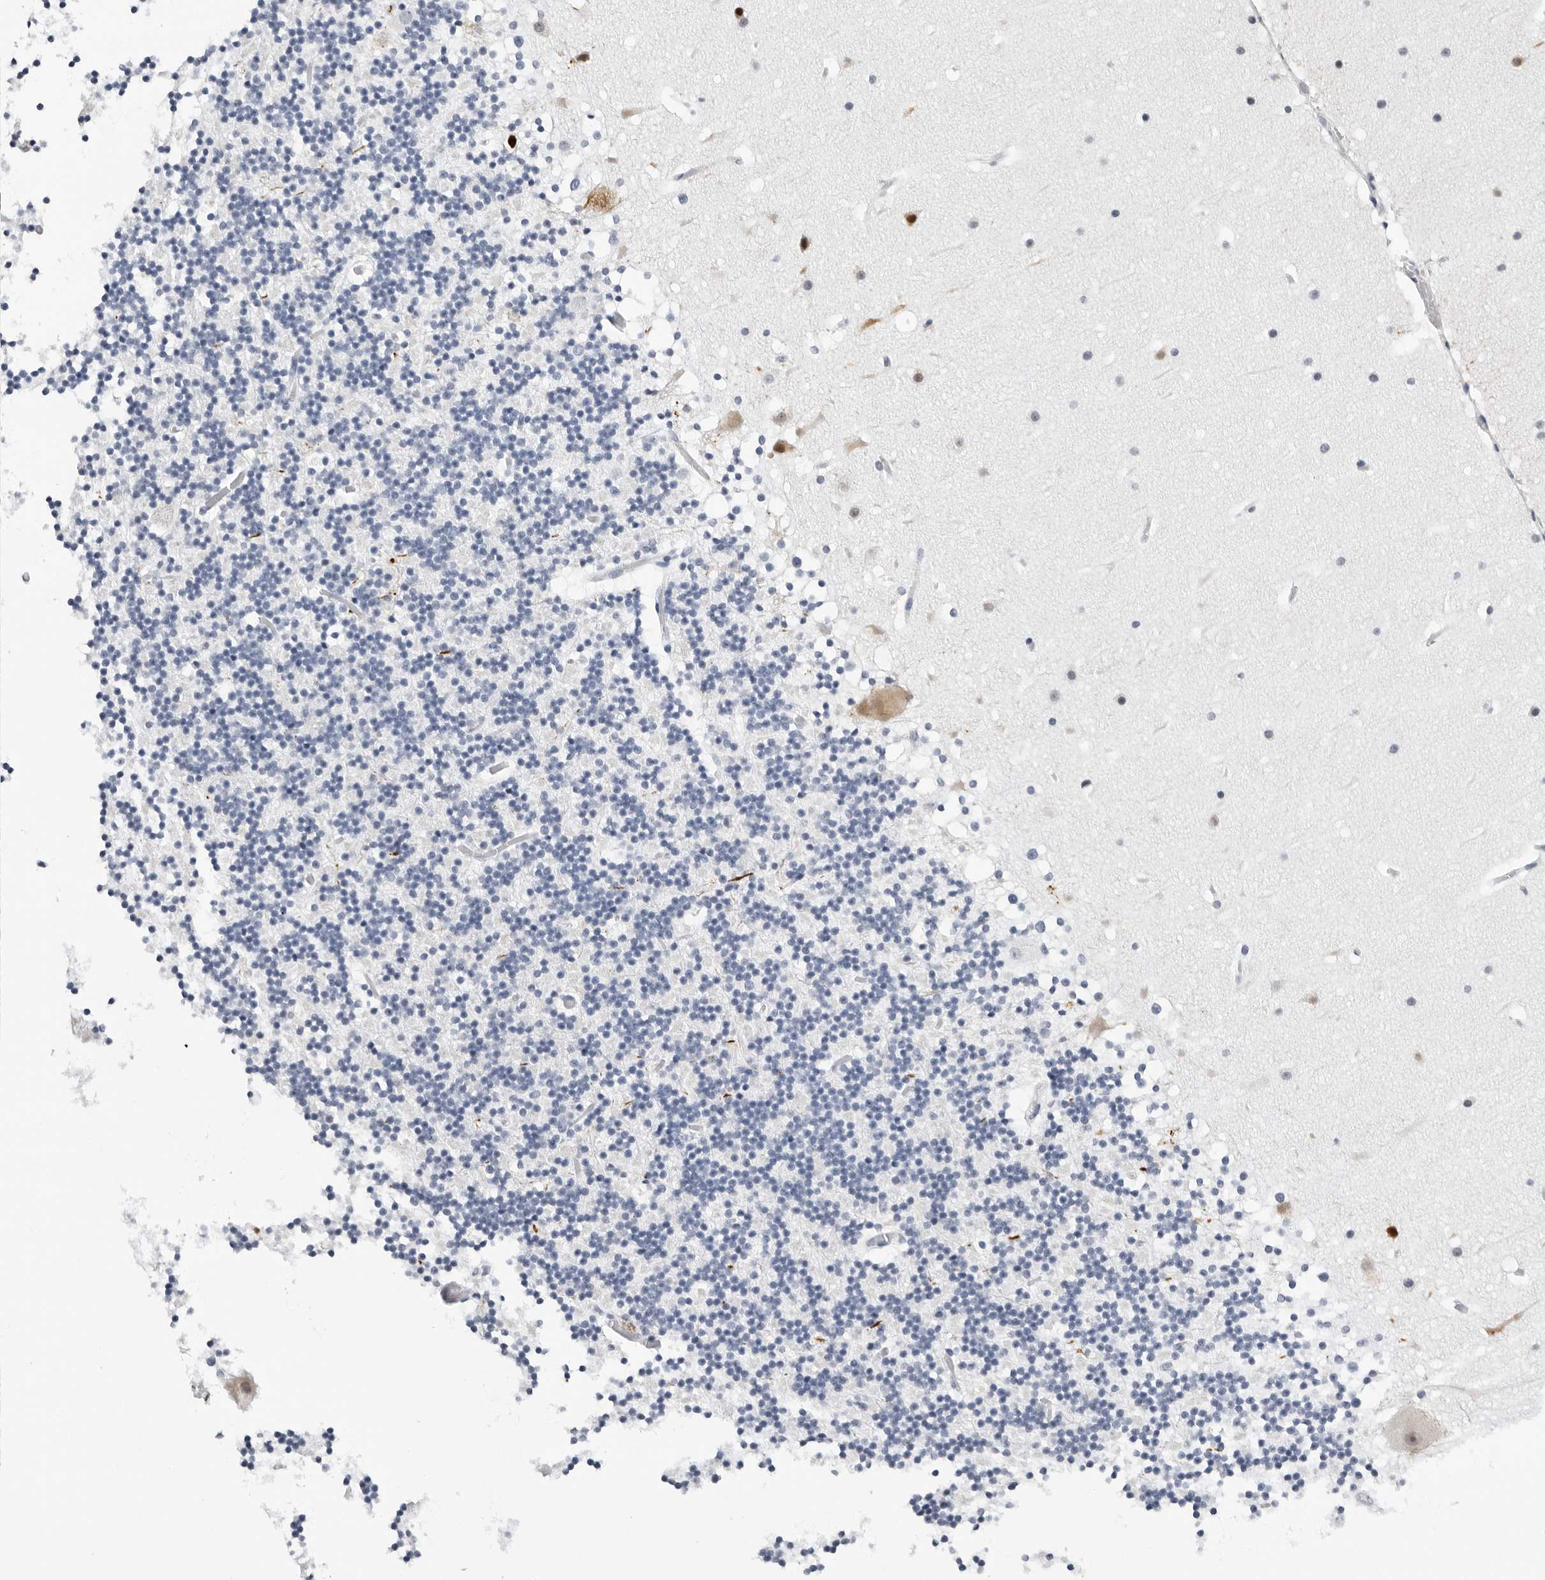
{"staining": {"intensity": "negative", "quantity": "none", "location": "none"}, "tissue": "cerebellum", "cell_type": "Cells in granular layer", "image_type": "normal", "snomed": [{"axis": "morphology", "description": "Normal tissue, NOS"}, {"axis": "topography", "description": "Cerebellum"}], "caption": "This micrograph is of normal cerebellum stained with immunohistochemistry to label a protein in brown with the nuclei are counter-stained blue. There is no positivity in cells in granular layer. (DAB (3,3'-diaminobenzidine) immunohistochemistry (IHC) with hematoxylin counter stain).", "gene": "ZNF502", "patient": {"sex": "male", "age": 57}}